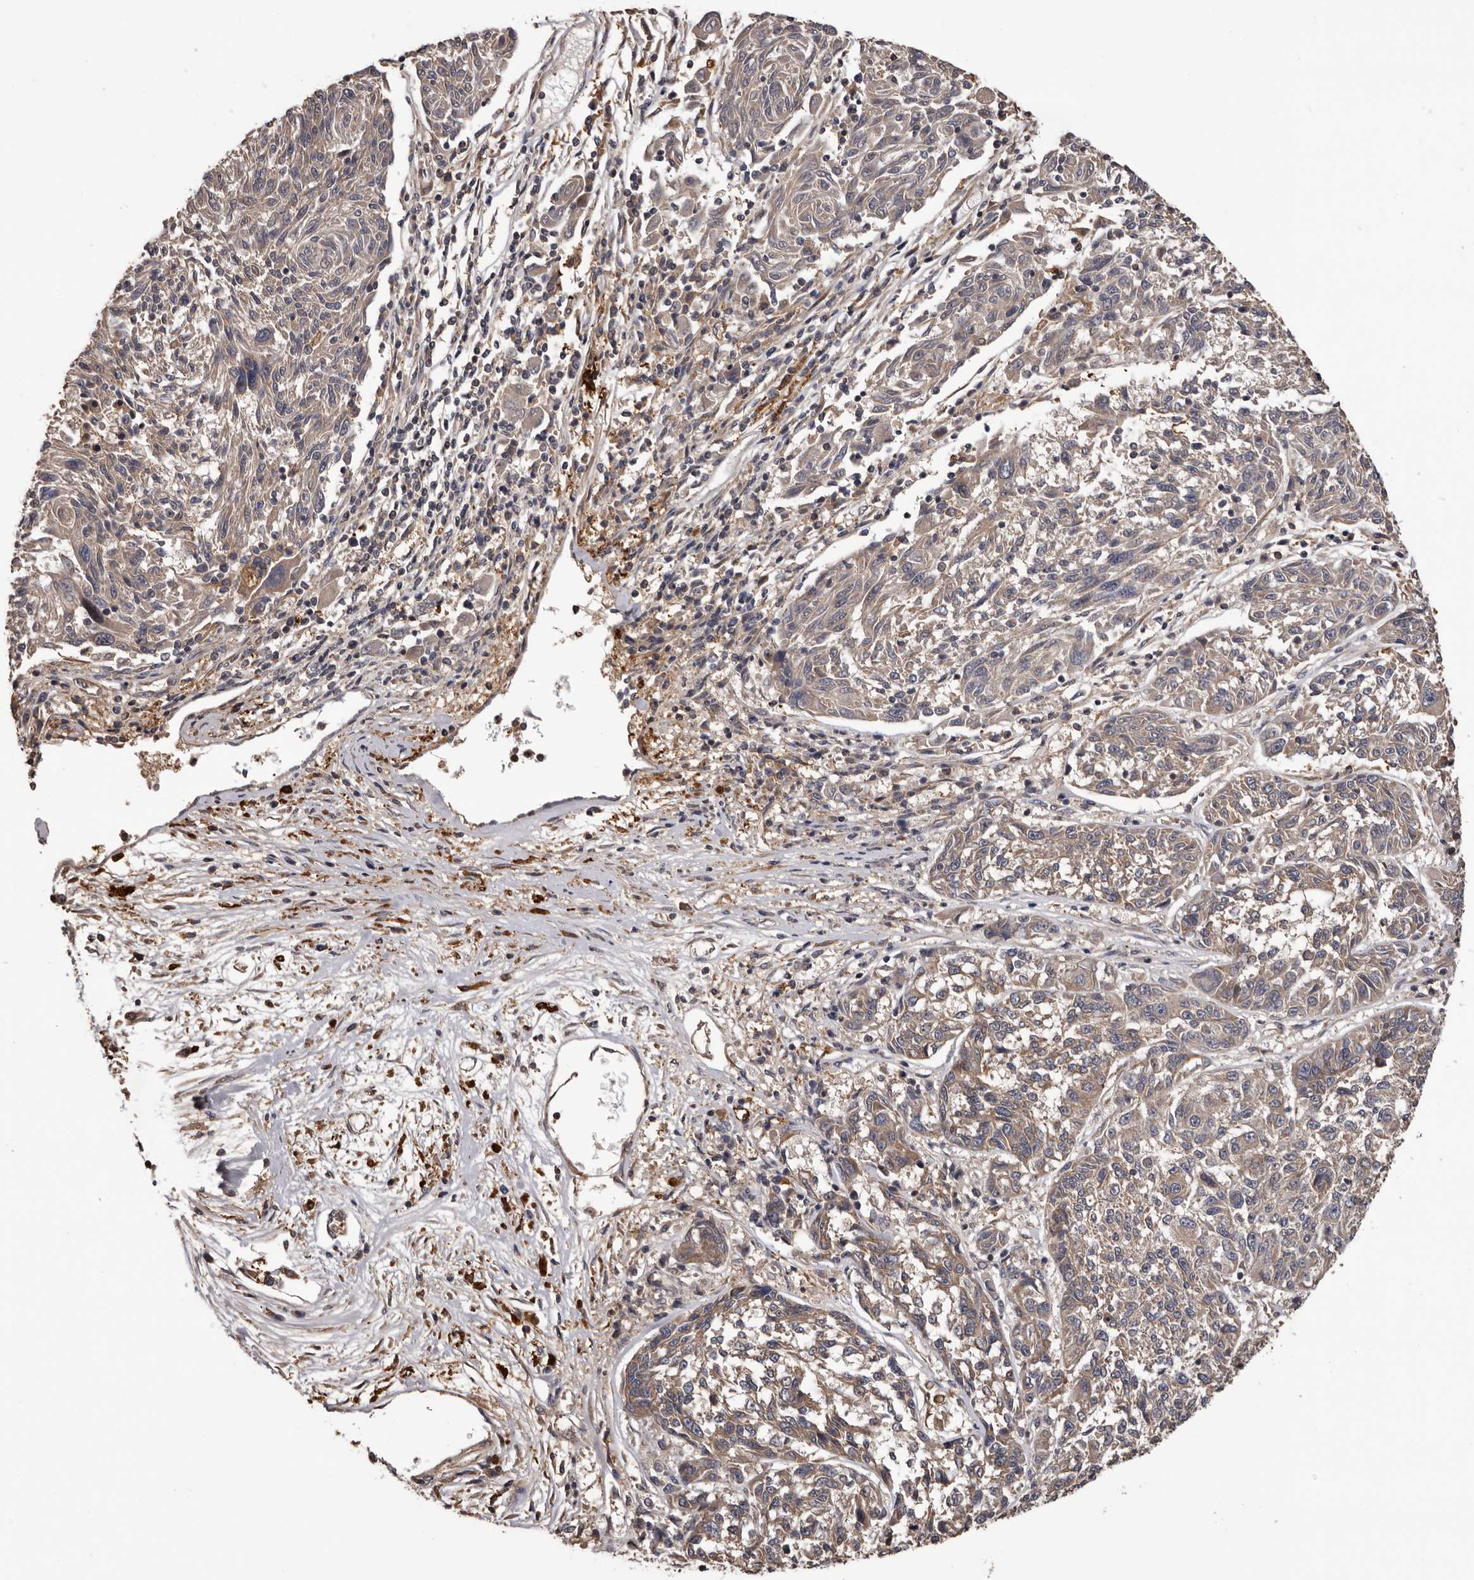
{"staining": {"intensity": "weak", "quantity": "25%-75%", "location": "cytoplasmic/membranous"}, "tissue": "melanoma", "cell_type": "Tumor cells", "image_type": "cancer", "snomed": [{"axis": "morphology", "description": "Malignant melanoma, NOS"}, {"axis": "topography", "description": "Skin"}], "caption": "Immunohistochemistry (DAB) staining of malignant melanoma displays weak cytoplasmic/membranous protein positivity in about 25%-75% of tumor cells.", "gene": "ADAMTS2", "patient": {"sex": "male", "age": 53}}